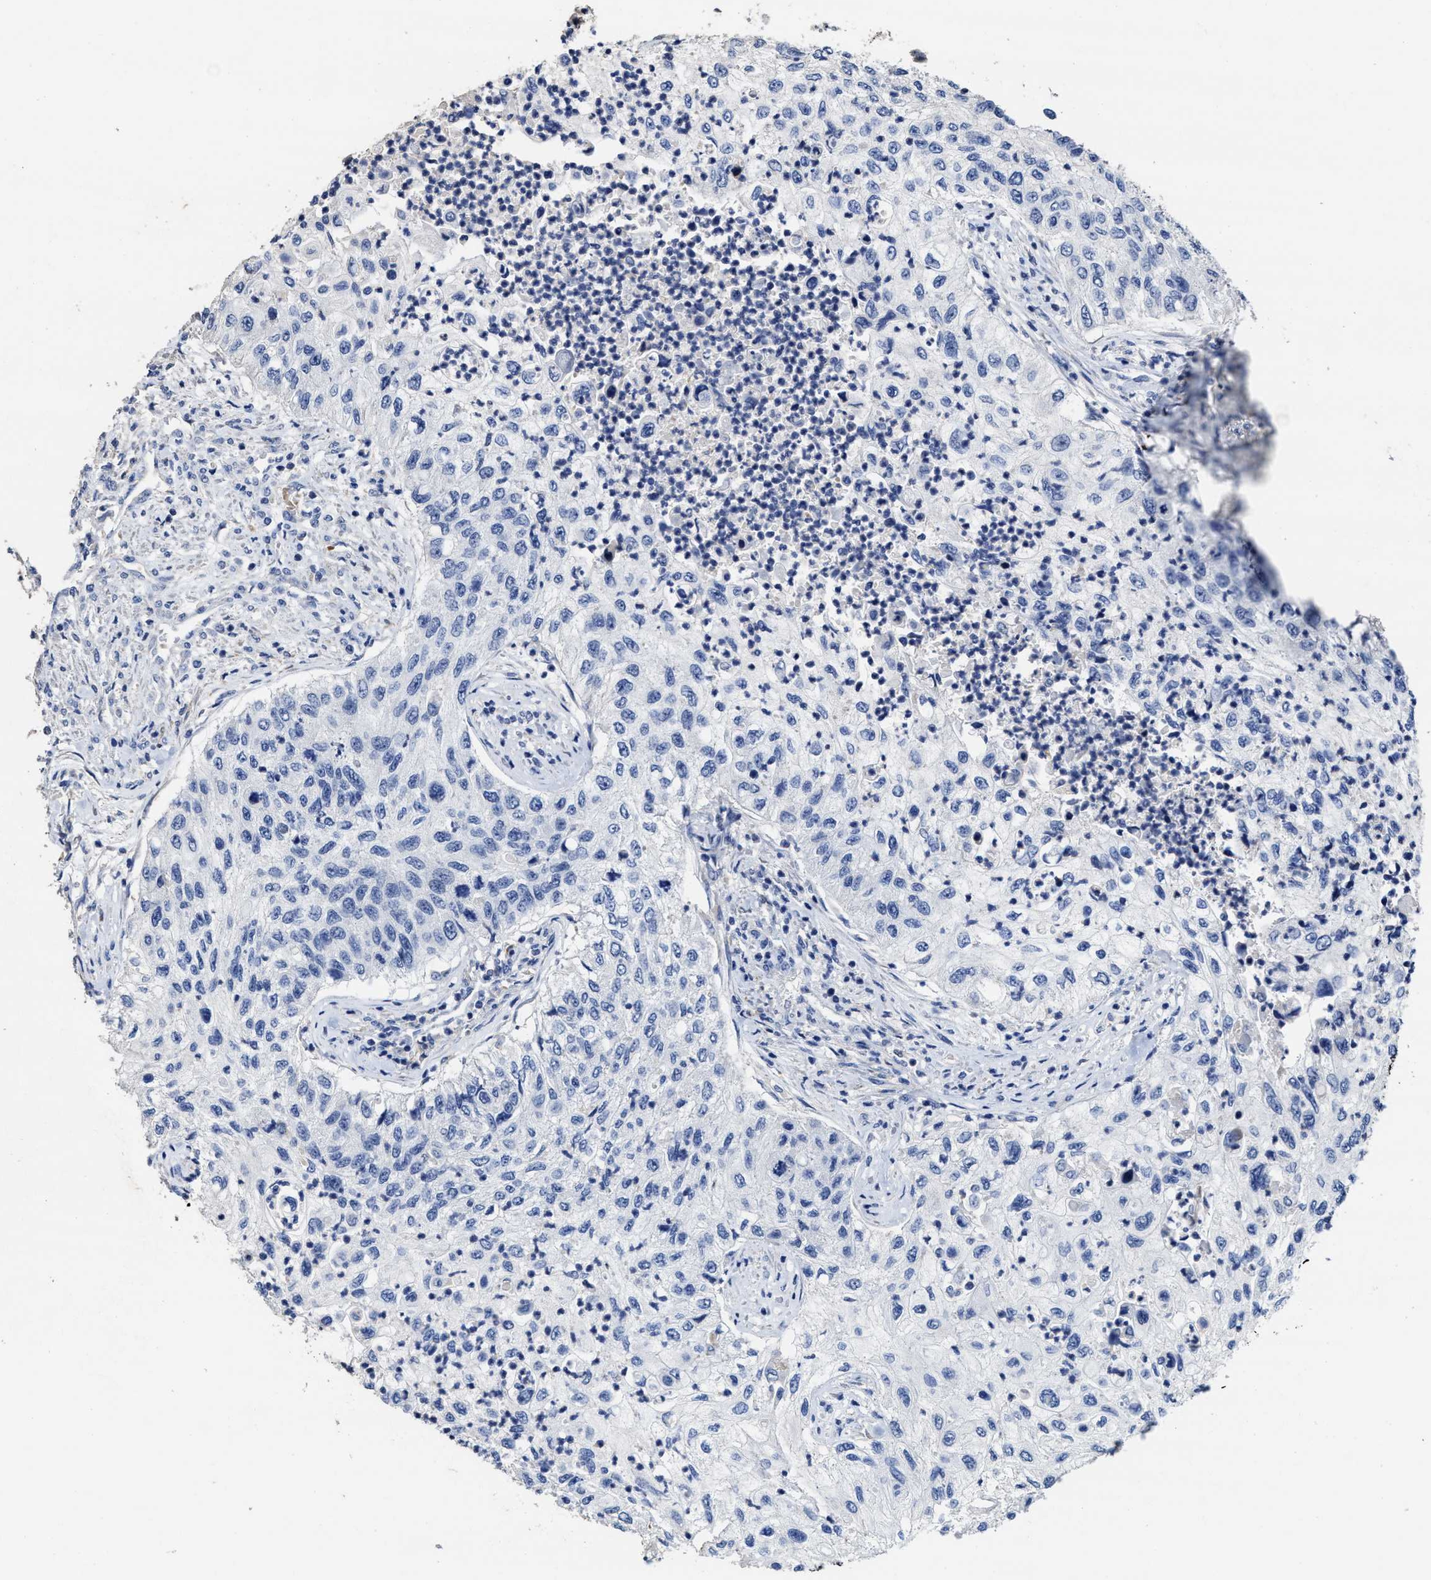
{"staining": {"intensity": "negative", "quantity": "none", "location": "none"}, "tissue": "urothelial cancer", "cell_type": "Tumor cells", "image_type": "cancer", "snomed": [{"axis": "morphology", "description": "Urothelial carcinoma, High grade"}, {"axis": "topography", "description": "Urinary bladder"}], "caption": "Tumor cells show no significant staining in high-grade urothelial carcinoma.", "gene": "ZFAT", "patient": {"sex": "female", "age": 60}}